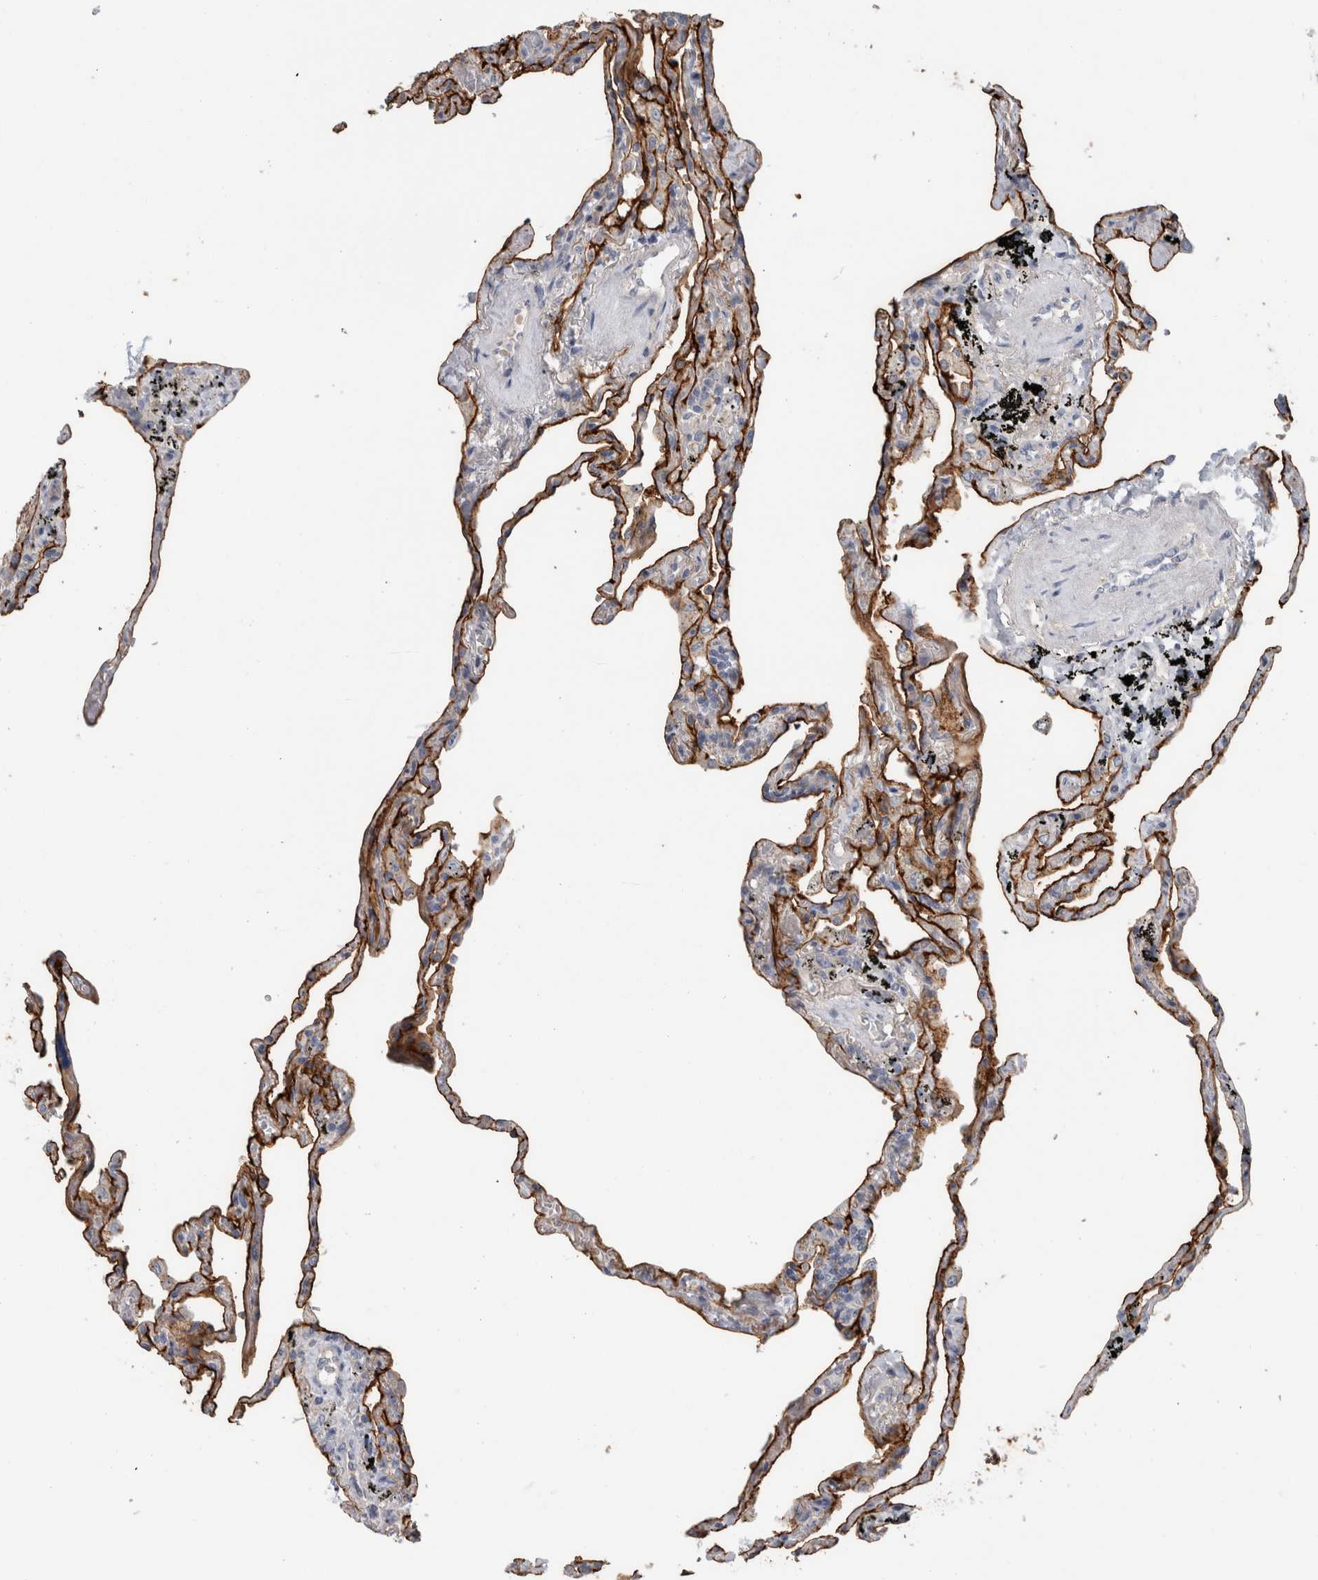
{"staining": {"intensity": "strong", "quantity": ">75%", "location": "cytoplasmic/membranous"}, "tissue": "lung", "cell_type": "Alveolar cells", "image_type": "normal", "snomed": [{"axis": "morphology", "description": "Normal tissue, NOS"}, {"axis": "topography", "description": "Lung"}], "caption": "Strong cytoplasmic/membranous protein expression is appreciated in approximately >75% of alveolar cells in lung. The staining was performed using DAB, with brown indicating positive protein expression. Nuclei are stained blue with hematoxylin.", "gene": "CD55", "patient": {"sex": "male", "age": 59}}